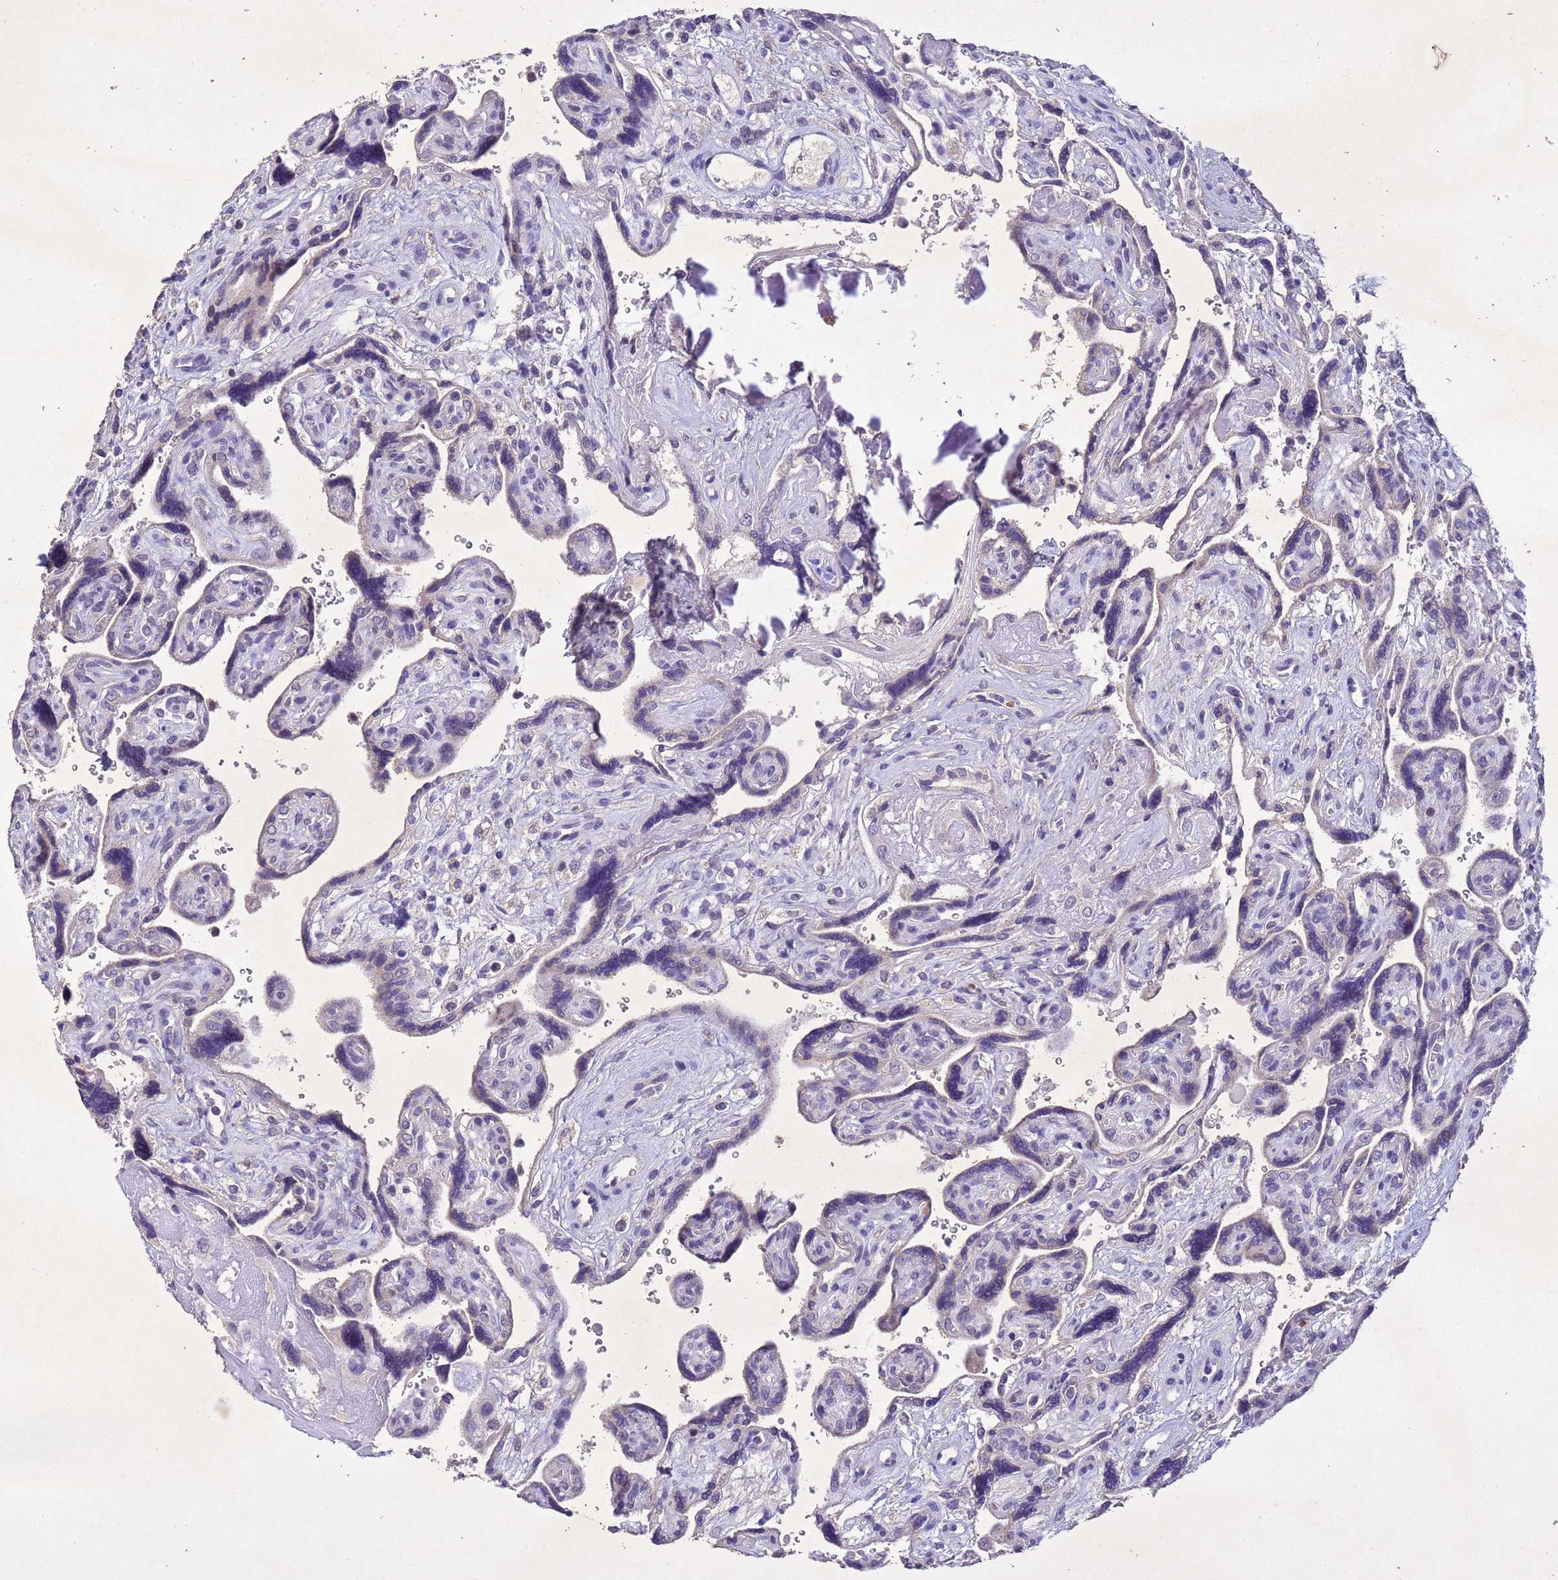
{"staining": {"intensity": "negative", "quantity": "none", "location": "none"}, "tissue": "placenta", "cell_type": "Decidual cells", "image_type": "normal", "snomed": [{"axis": "morphology", "description": "Normal tissue, NOS"}, {"axis": "topography", "description": "Placenta"}], "caption": "Unremarkable placenta was stained to show a protein in brown. There is no significant staining in decidual cells.", "gene": "NLRP11", "patient": {"sex": "female", "age": 39}}